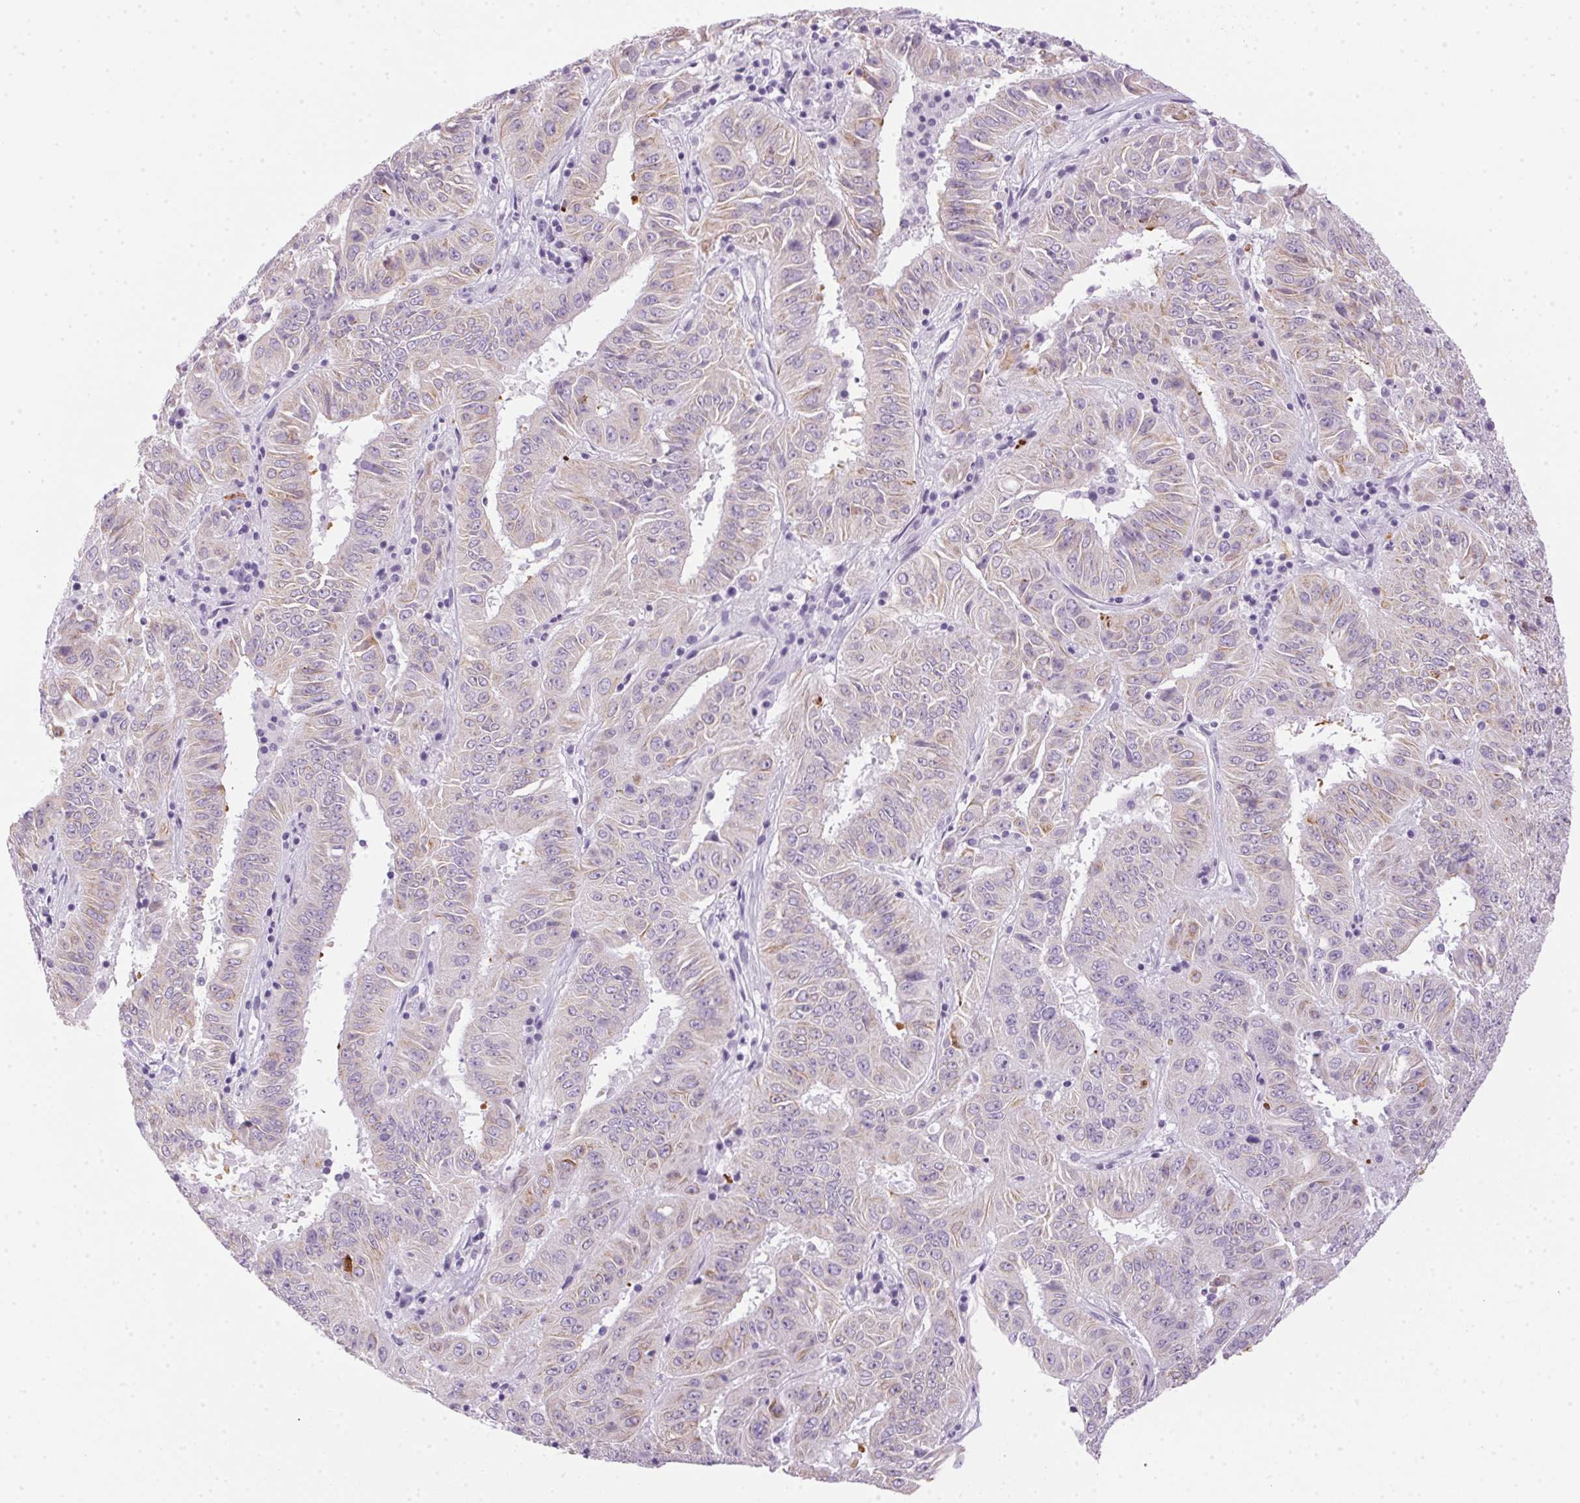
{"staining": {"intensity": "weak", "quantity": "<25%", "location": "cytoplasmic/membranous"}, "tissue": "pancreatic cancer", "cell_type": "Tumor cells", "image_type": "cancer", "snomed": [{"axis": "morphology", "description": "Adenocarcinoma, NOS"}, {"axis": "topography", "description": "Pancreas"}], "caption": "The image displays no staining of tumor cells in adenocarcinoma (pancreatic). (Stains: DAB IHC with hematoxylin counter stain, Microscopy: brightfield microscopy at high magnification).", "gene": "POPDC2", "patient": {"sex": "male", "age": 63}}